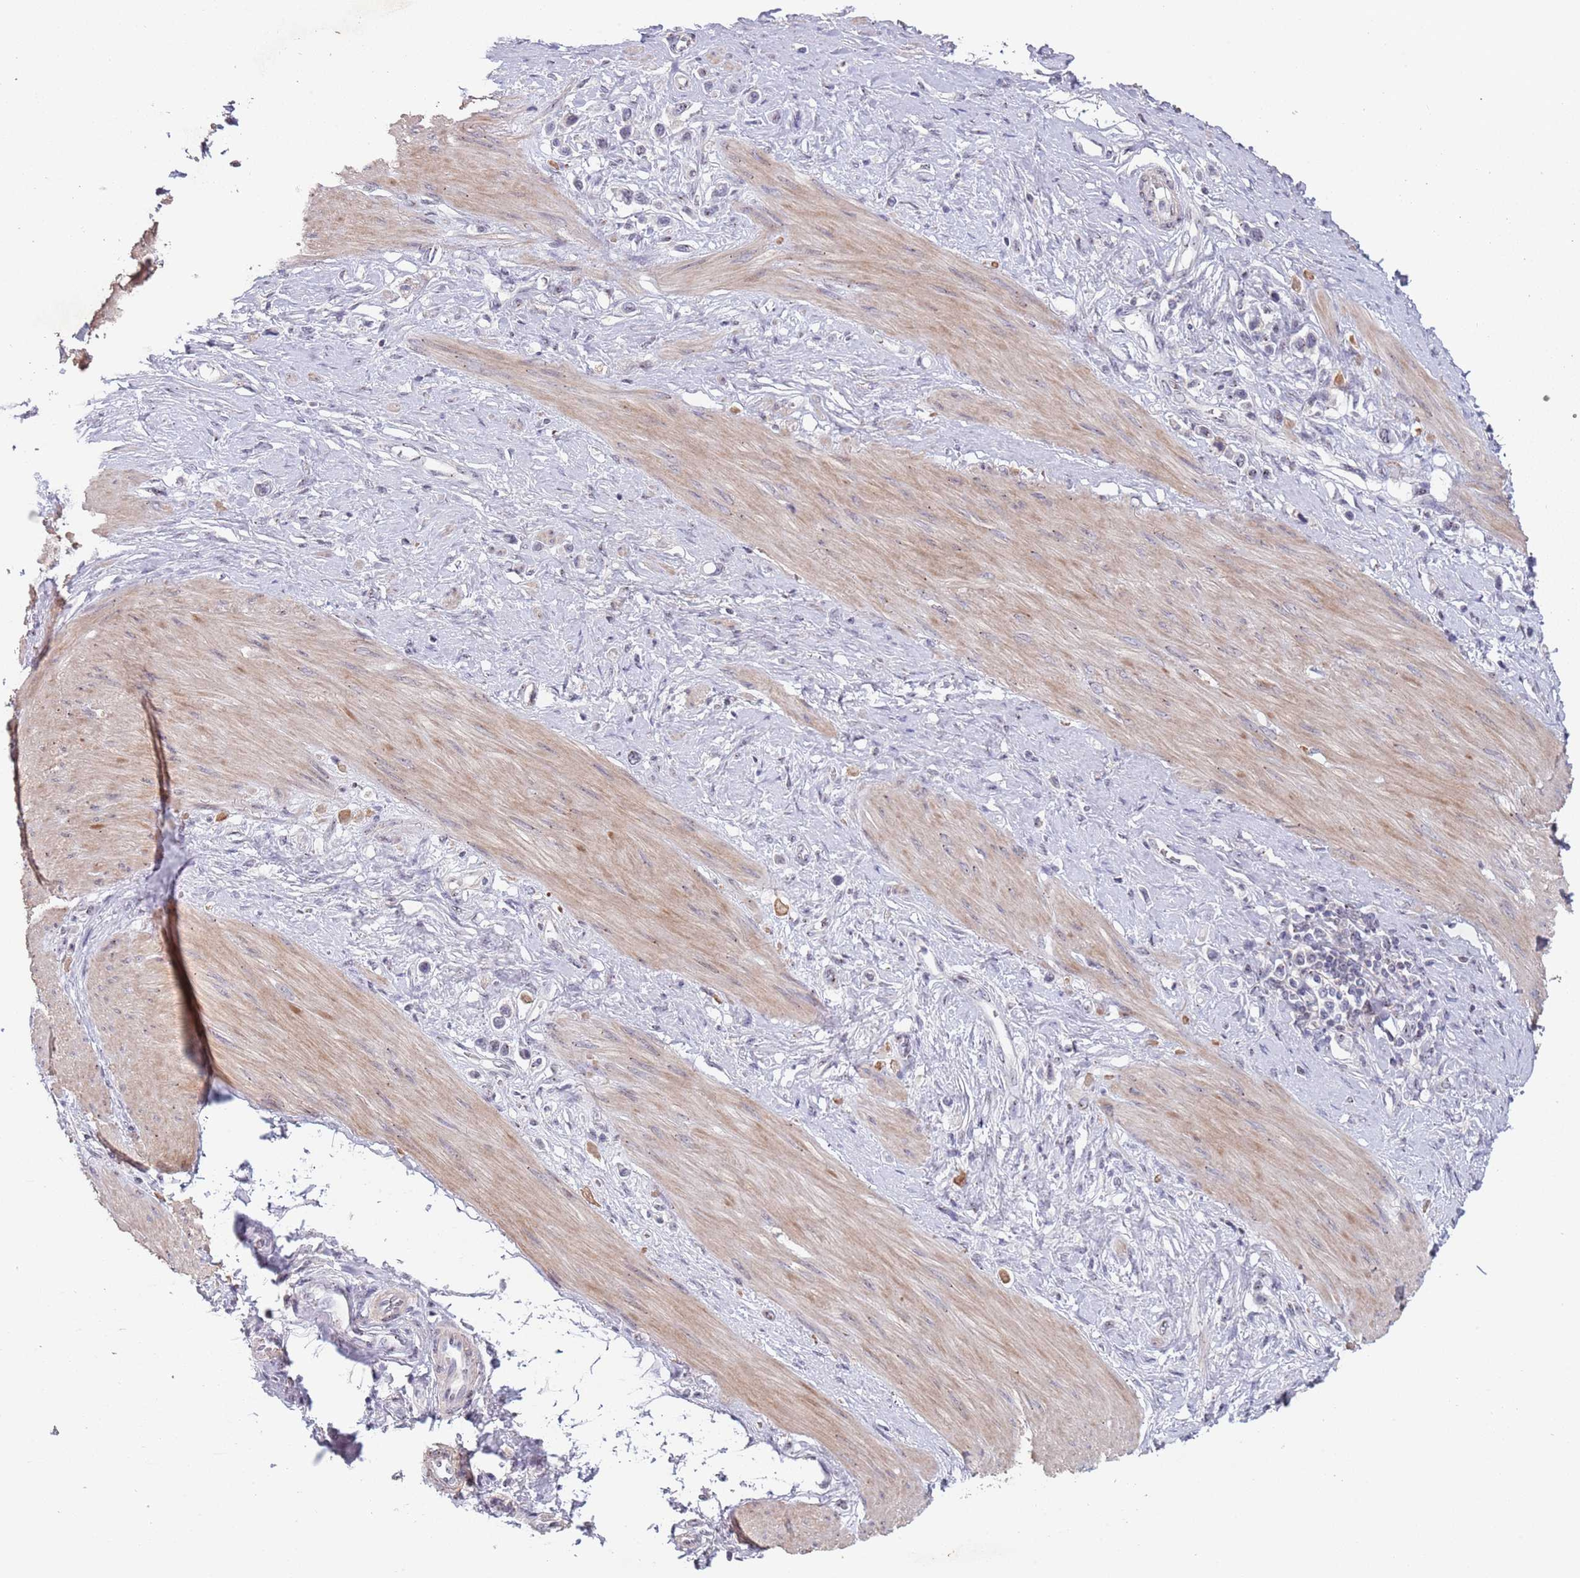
{"staining": {"intensity": "negative", "quantity": "none", "location": "none"}, "tissue": "stomach cancer", "cell_type": "Tumor cells", "image_type": "cancer", "snomed": [{"axis": "morphology", "description": "Adenocarcinoma, NOS"}, {"axis": "topography", "description": "Stomach"}], "caption": "A histopathology image of stomach cancer stained for a protein reveals no brown staining in tumor cells. (Immunohistochemistry (ihc), brightfield microscopy, high magnification).", "gene": "CIZ1", "patient": {"sex": "female", "age": 65}}